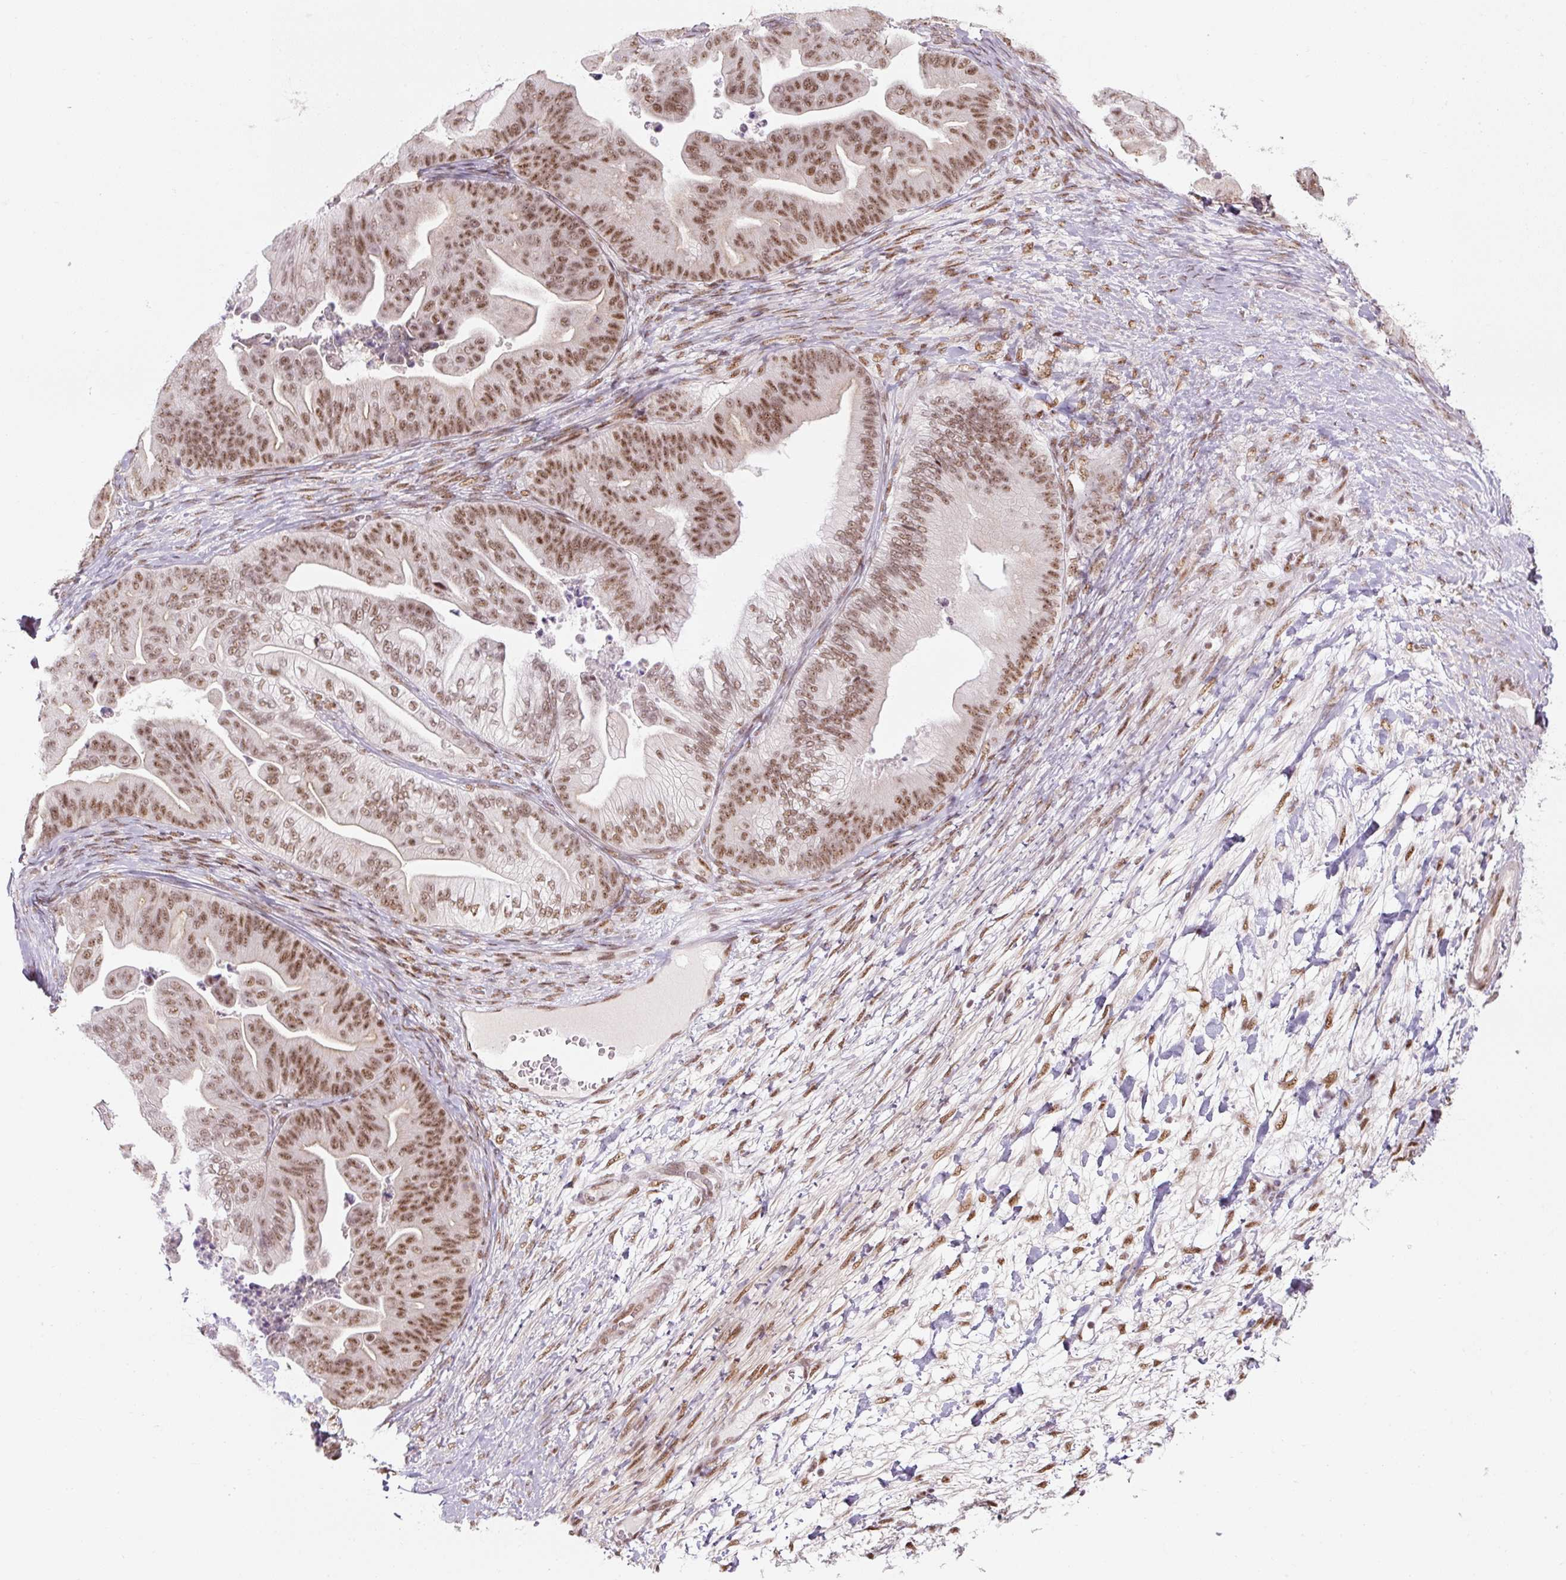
{"staining": {"intensity": "moderate", "quantity": ">75%", "location": "nuclear"}, "tissue": "ovarian cancer", "cell_type": "Tumor cells", "image_type": "cancer", "snomed": [{"axis": "morphology", "description": "Cystadenocarcinoma, mucinous, NOS"}, {"axis": "topography", "description": "Ovary"}], "caption": "This photomicrograph shows immunohistochemistry (IHC) staining of human ovarian cancer, with medium moderate nuclear positivity in approximately >75% of tumor cells.", "gene": "U2AF2", "patient": {"sex": "female", "age": 67}}